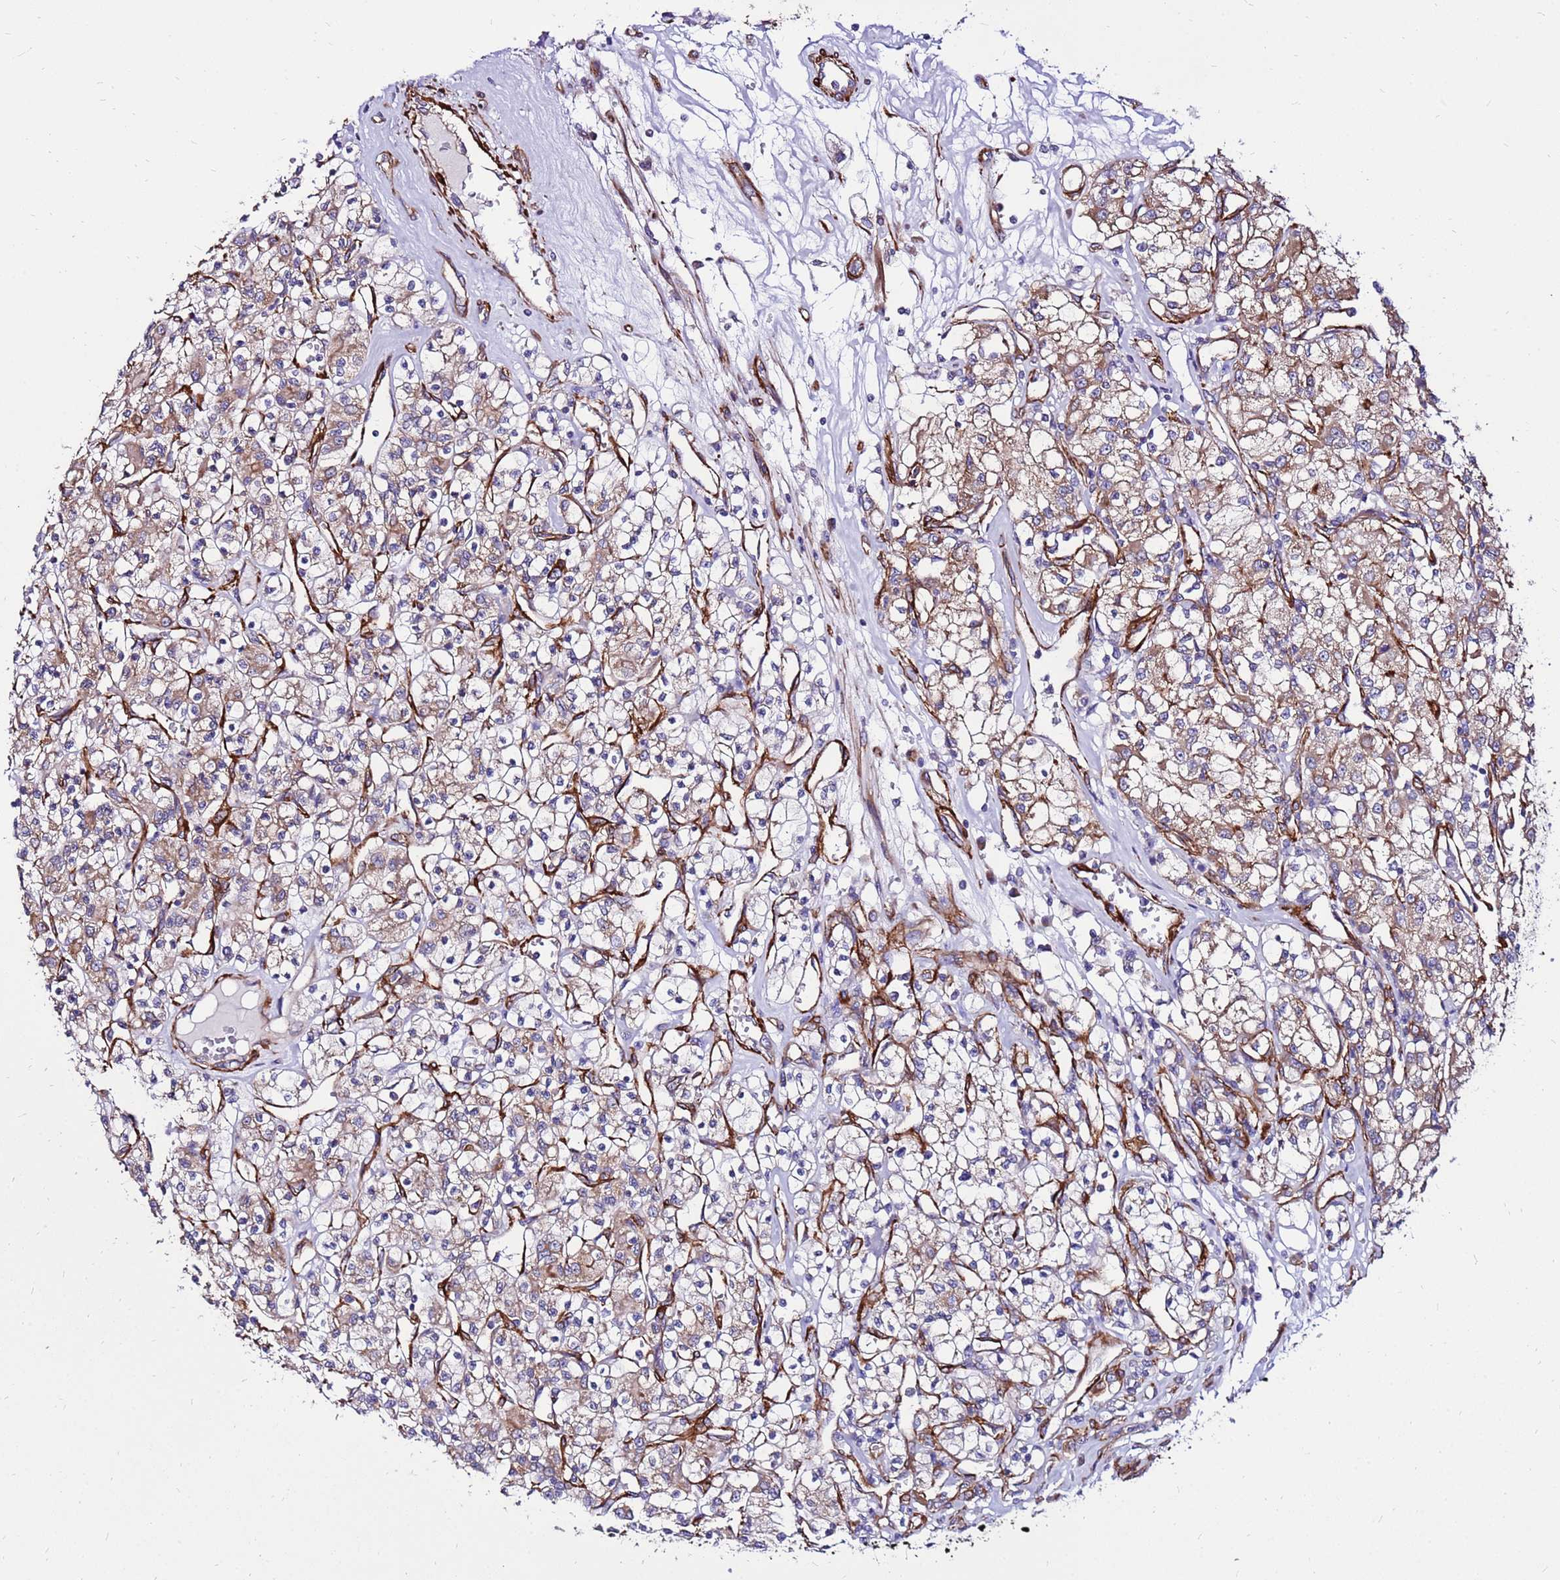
{"staining": {"intensity": "moderate", "quantity": "25%-75%", "location": "cytoplasmic/membranous"}, "tissue": "renal cancer", "cell_type": "Tumor cells", "image_type": "cancer", "snomed": [{"axis": "morphology", "description": "Adenocarcinoma, NOS"}, {"axis": "topography", "description": "Kidney"}], "caption": "IHC image of neoplastic tissue: renal adenocarcinoma stained using IHC exhibits medium levels of moderate protein expression localized specifically in the cytoplasmic/membranous of tumor cells, appearing as a cytoplasmic/membranous brown color.", "gene": "EI24", "patient": {"sex": "female", "age": 59}}